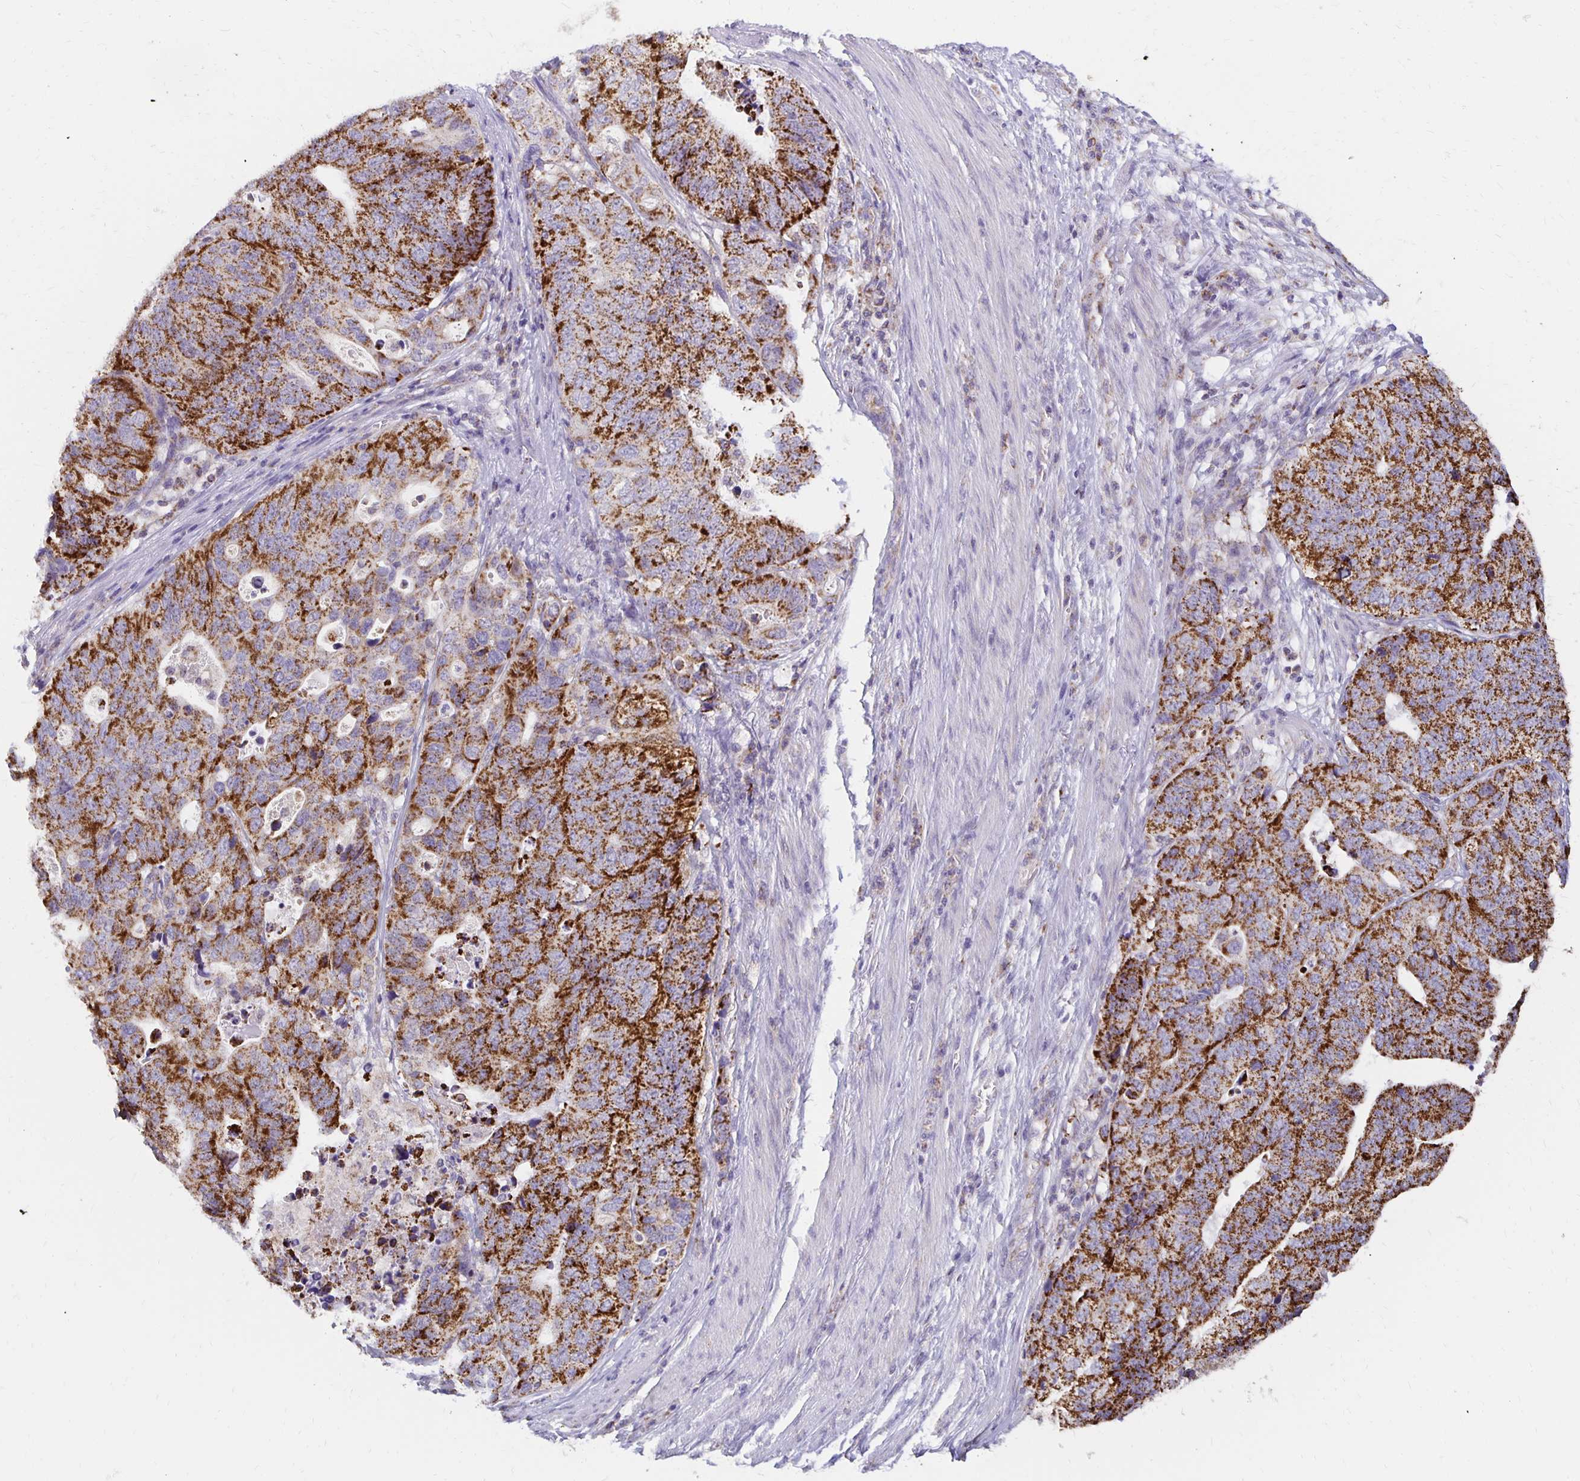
{"staining": {"intensity": "strong", "quantity": ">75%", "location": "cytoplasmic/membranous"}, "tissue": "stomach cancer", "cell_type": "Tumor cells", "image_type": "cancer", "snomed": [{"axis": "morphology", "description": "Adenocarcinoma, NOS"}, {"axis": "topography", "description": "Stomach, upper"}], "caption": "Immunohistochemistry (IHC) (DAB (3,3'-diaminobenzidine)) staining of human adenocarcinoma (stomach) reveals strong cytoplasmic/membranous protein expression in approximately >75% of tumor cells. (IHC, brightfield microscopy, high magnification).", "gene": "IER3", "patient": {"sex": "female", "age": 67}}